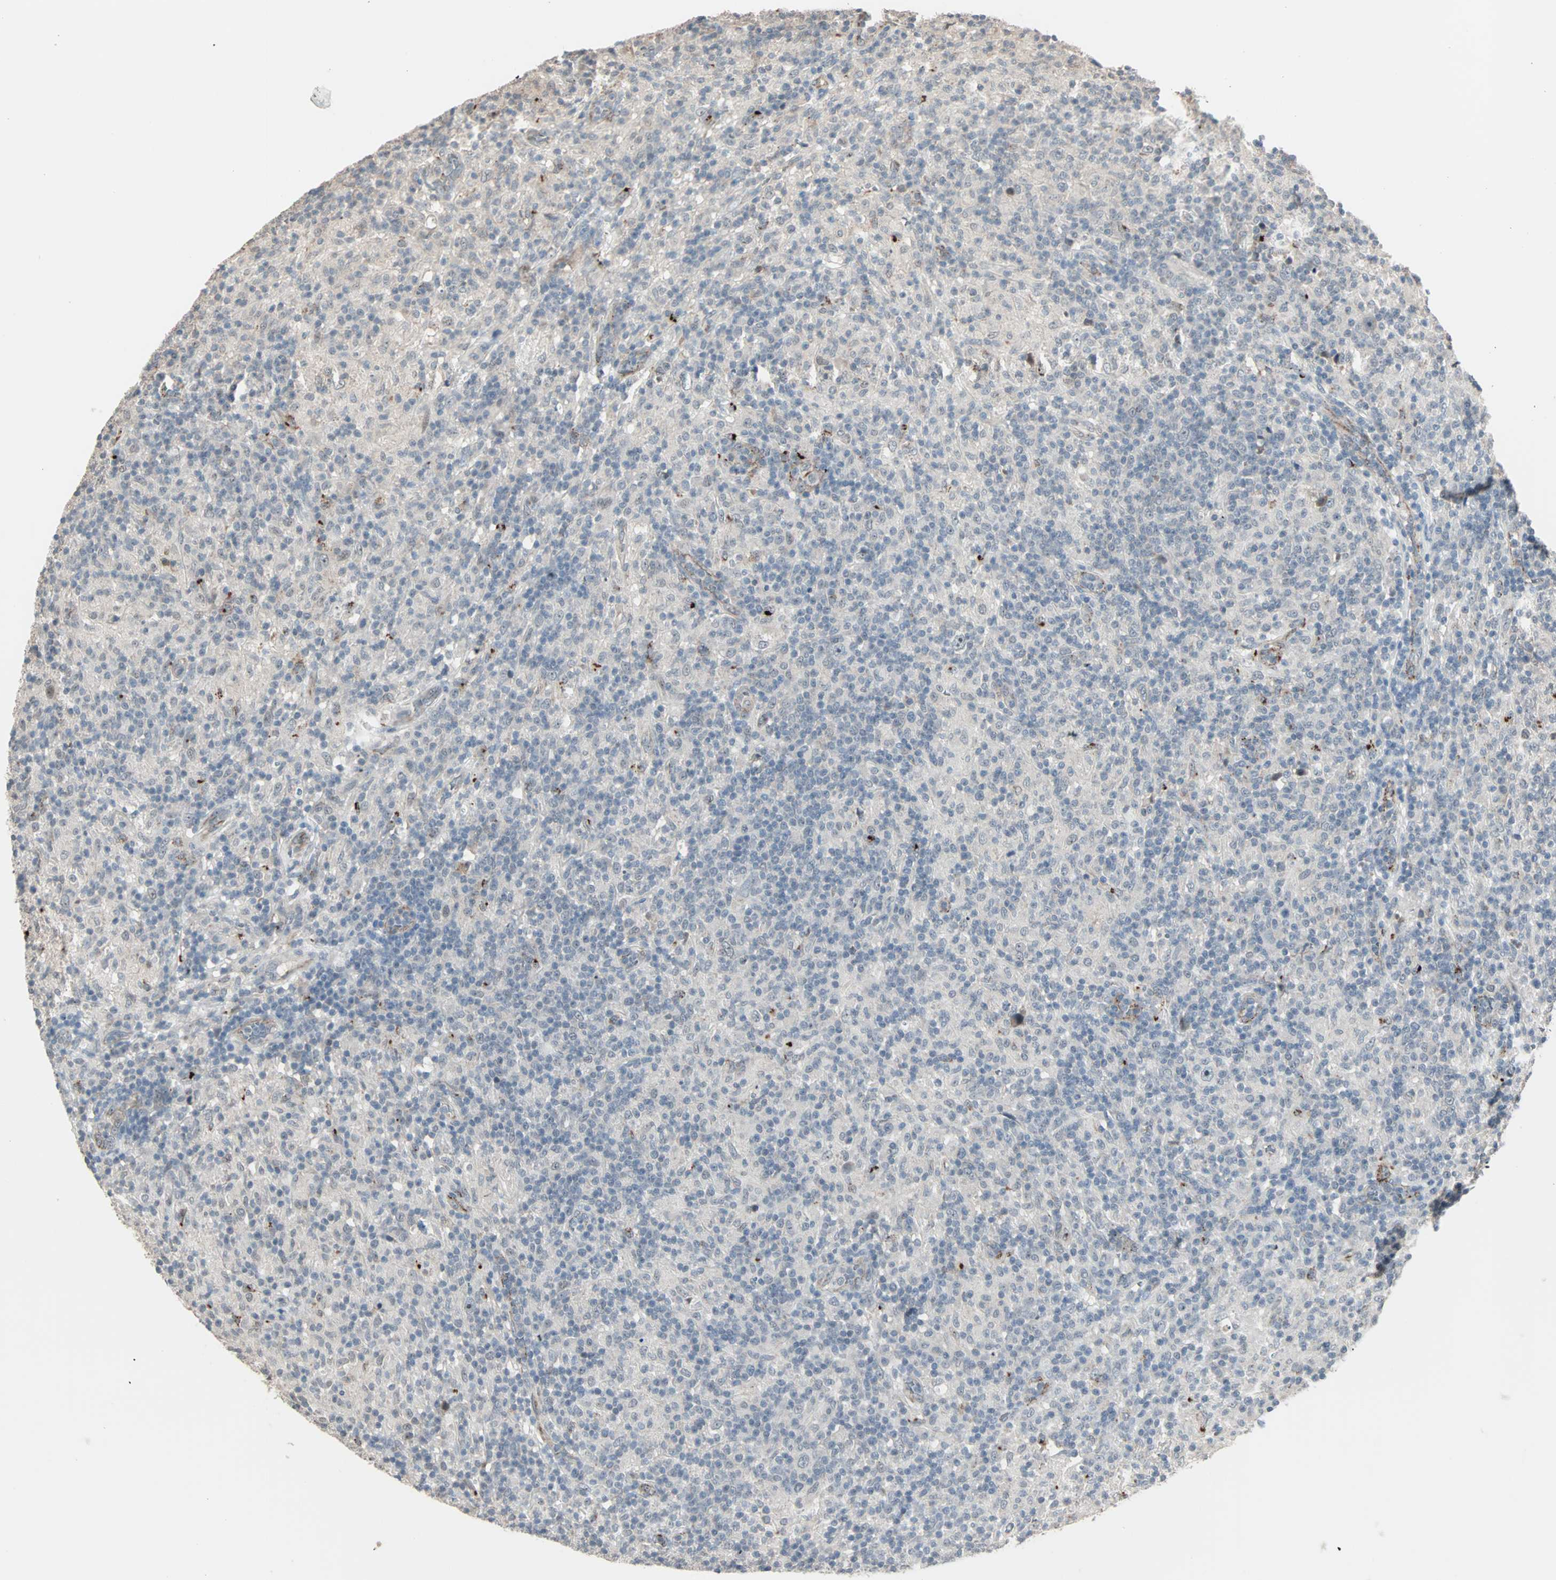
{"staining": {"intensity": "moderate", "quantity": ">75%", "location": "nuclear"}, "tissue": "lymphoma", "cell_type": "Tumor cells", "image_type": "cancer", "snomed": [{"axis": "morphology", "description": "Hodgkin's disease, NOS"}, {"axis": "topography", "description": "Lymph node"}], "caption": "IHC of human lymphoma displays medium levels of moderate nuclear expression in approximately >75% of tumor cells. Immunohistochemistry (ihc) stains the protein of interest in brown and the nuclei are stained blue.", "gene": "KDM4A", "patient": {"sex": "male", "age": 70}}